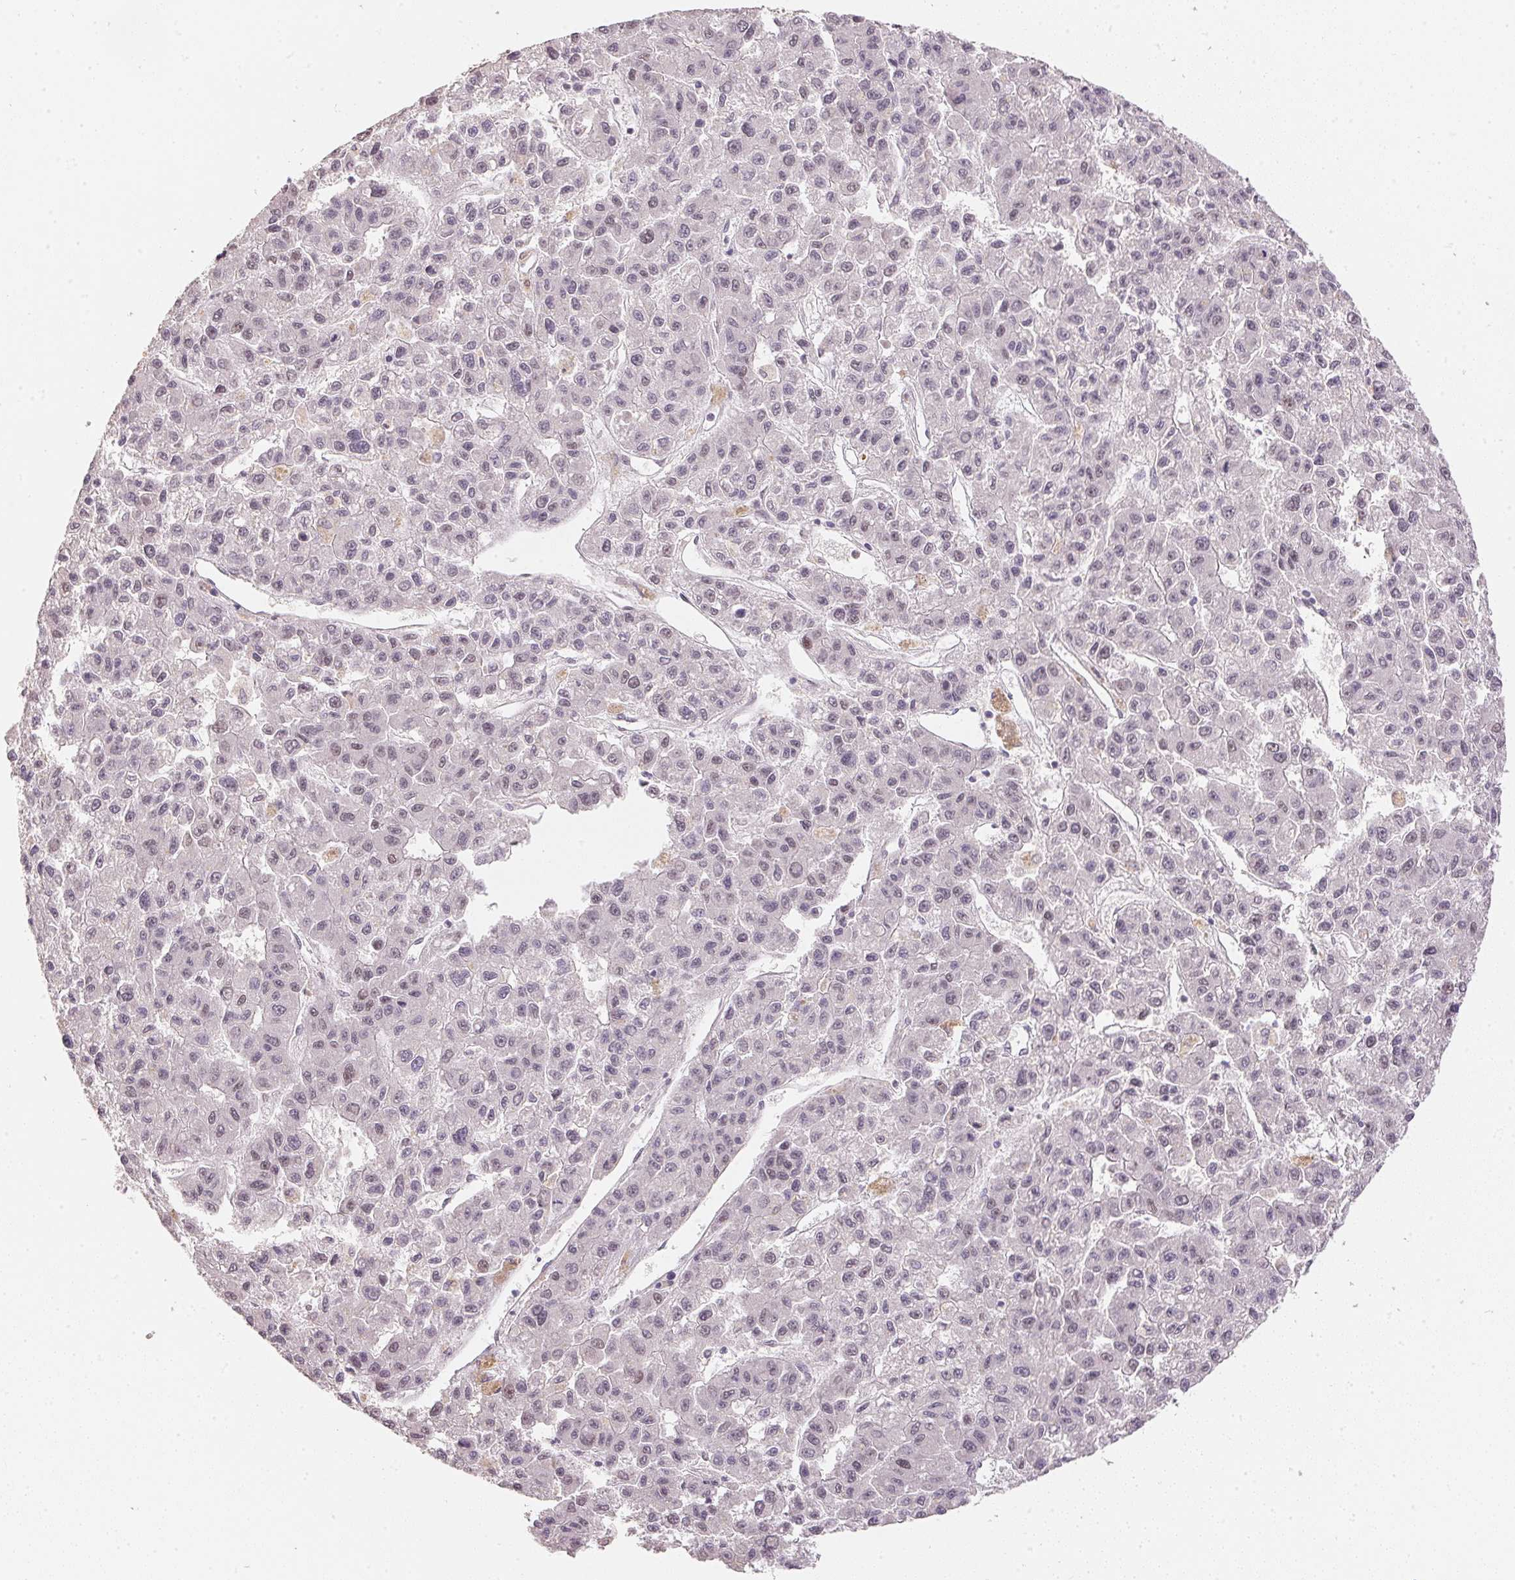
{"staining": {"intensity": "negative", "quantity": "none", "location": "none"}, "tissue": "liver cancer", "cell_type": "Tumor cells", "image_type": "cancer", "snomed": [{"axis": "morphology", "description": "Carcinoma, Hepatocellular, NOS"}, {"axis": "topography", "description": "Liver"}], "caption": "Immunohistochemistry micrograph of human hepatocellular carcinoma (liver) stained for a protein (brown), which reveals no expression in tumor cells. (DAB (3,3'-diaminobenzidine) IHC, high magnification).", "gene": "POLR3G", "patient": {"sex": "male", "age": 70}}